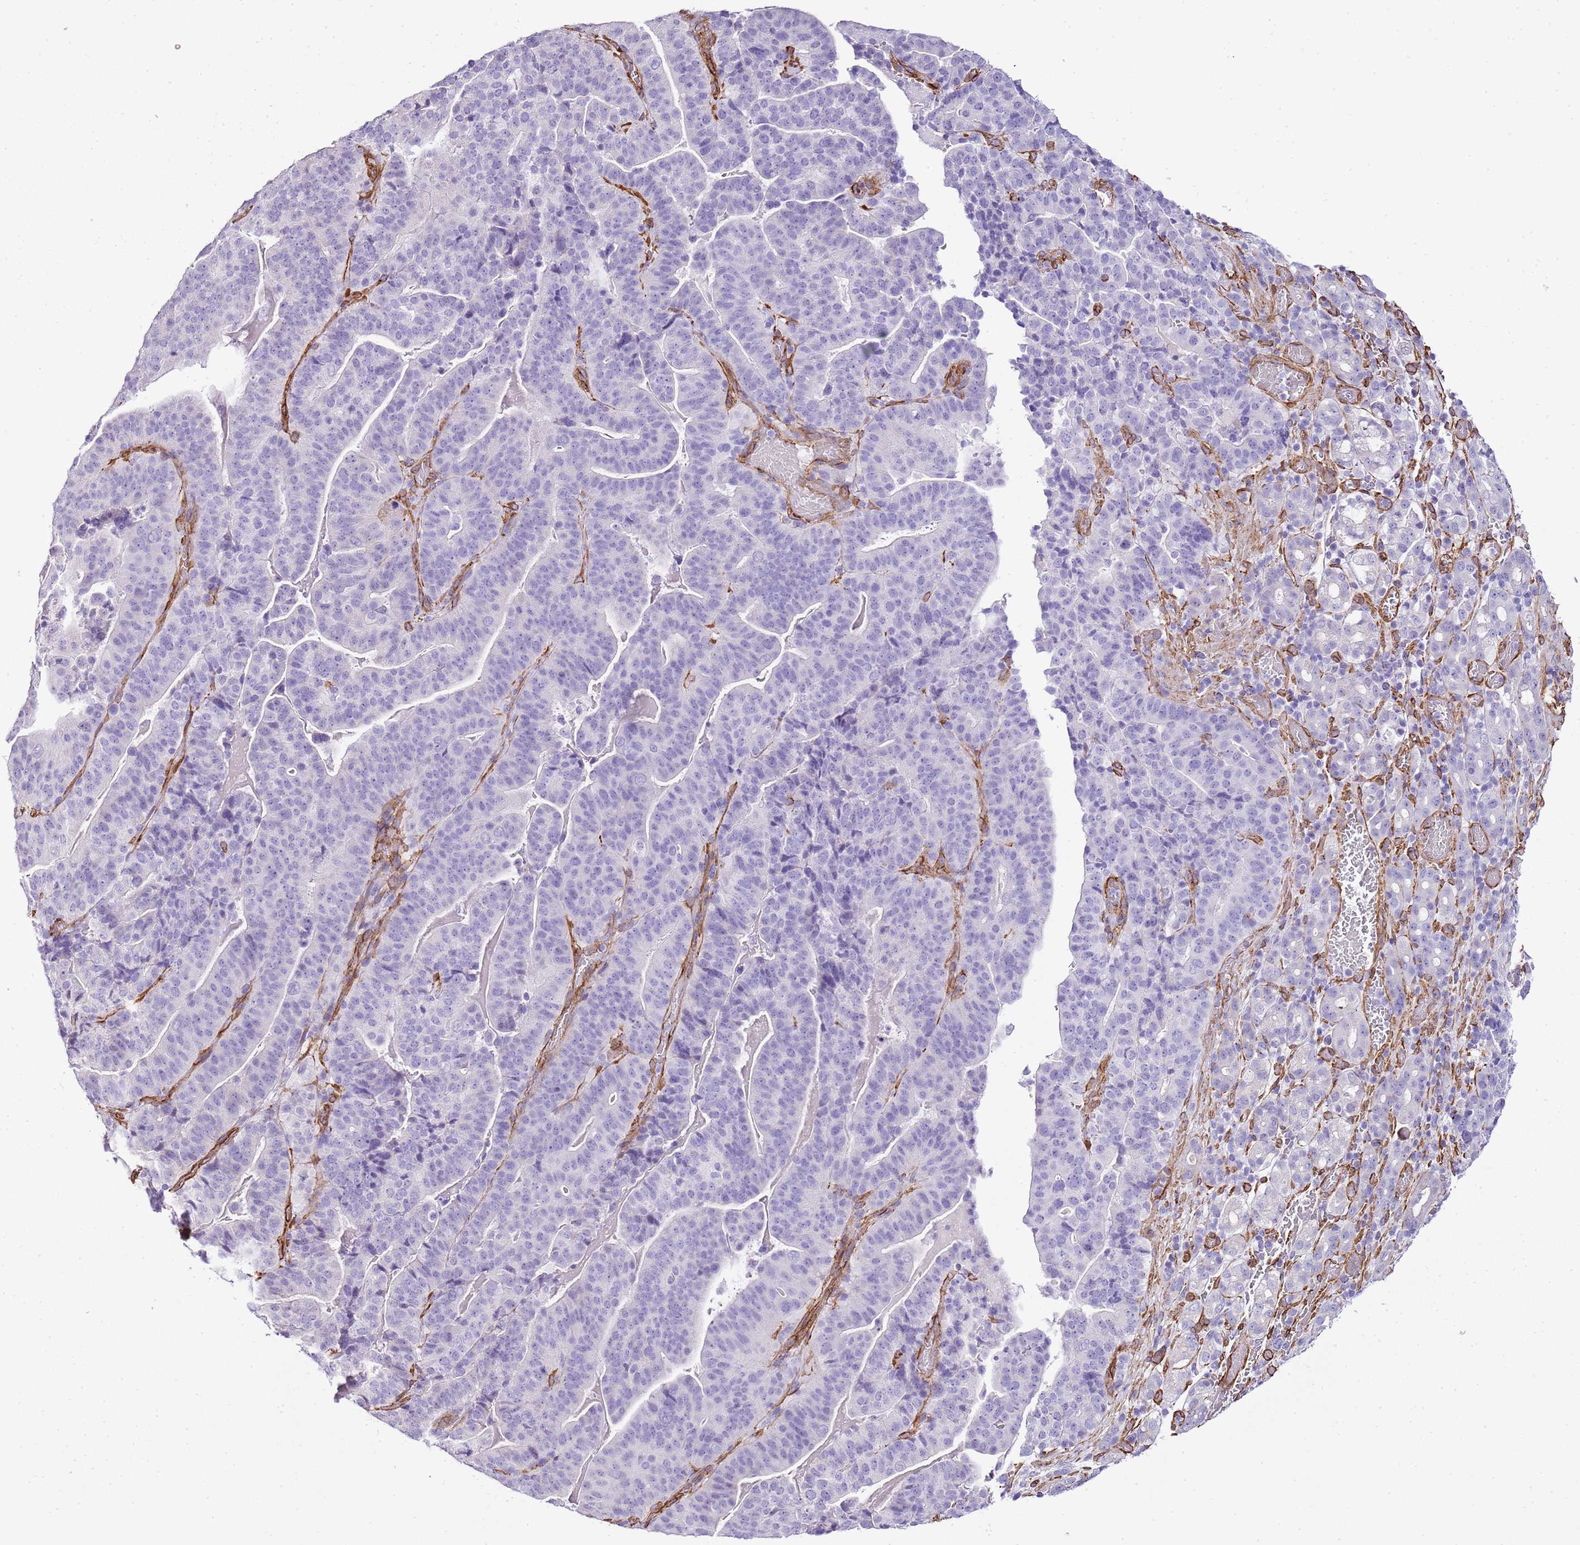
{"staining": {"intensity": "negative", "quantity": "none", "location": "none"}, "tissue": "stomach cancer", "cell_type": "Tumor cells", "image_type": "cancer", "snomed": [{"axis": "morphology", "description": "Adenocarcinoma, NOS"}, {"axis": "topography", "description": "Stomach"}], "caption": "A micrograph of human stomach cancer (adenocarcinoma) is negative for staining in tumor cells.", "gene": "CTDSPL", "patient": {"sex": "male", "age": 48}}